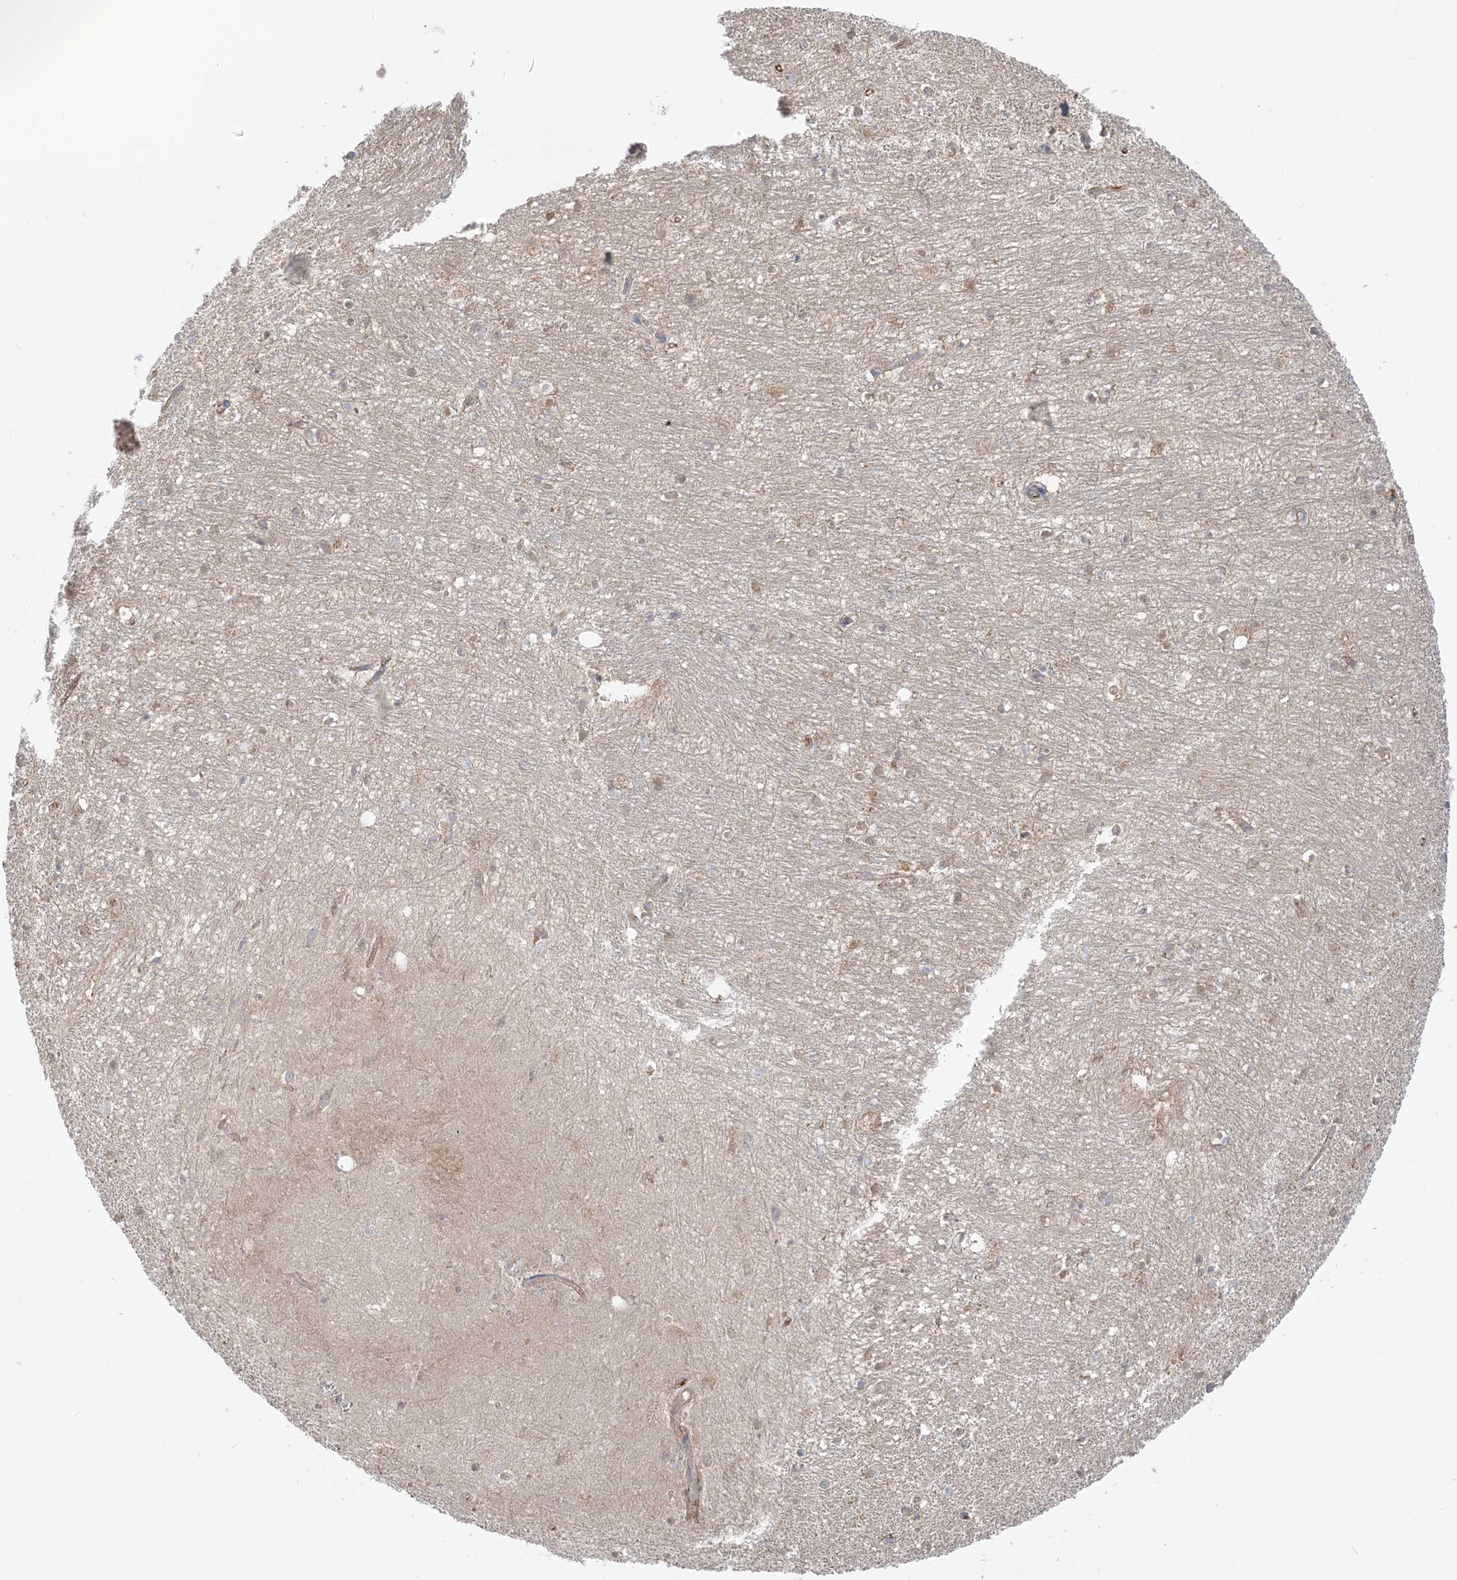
{"staining": {"intensity": "weak", "quantity": "<25%", "location": "cytoplasmic/membranous"}, "tissue": "hippocampus", "cell_type": "Glial cells", "image_type": "normal", "snomed": [{"axis": "morphology", "description": "Normal tissue, NOS"}, {"axis": "topography", "description": "Hippocampus"}], "caption": "Unremarkable hippocampus was stained to show a protein in brown. There is no significant positivity in glial cells. (DAB immunohistochemistry (IHC) visualized using brightfield microscopy, high magnification).", "gene": "INPP1", "patient": {"sex": "female", "age": 64}}